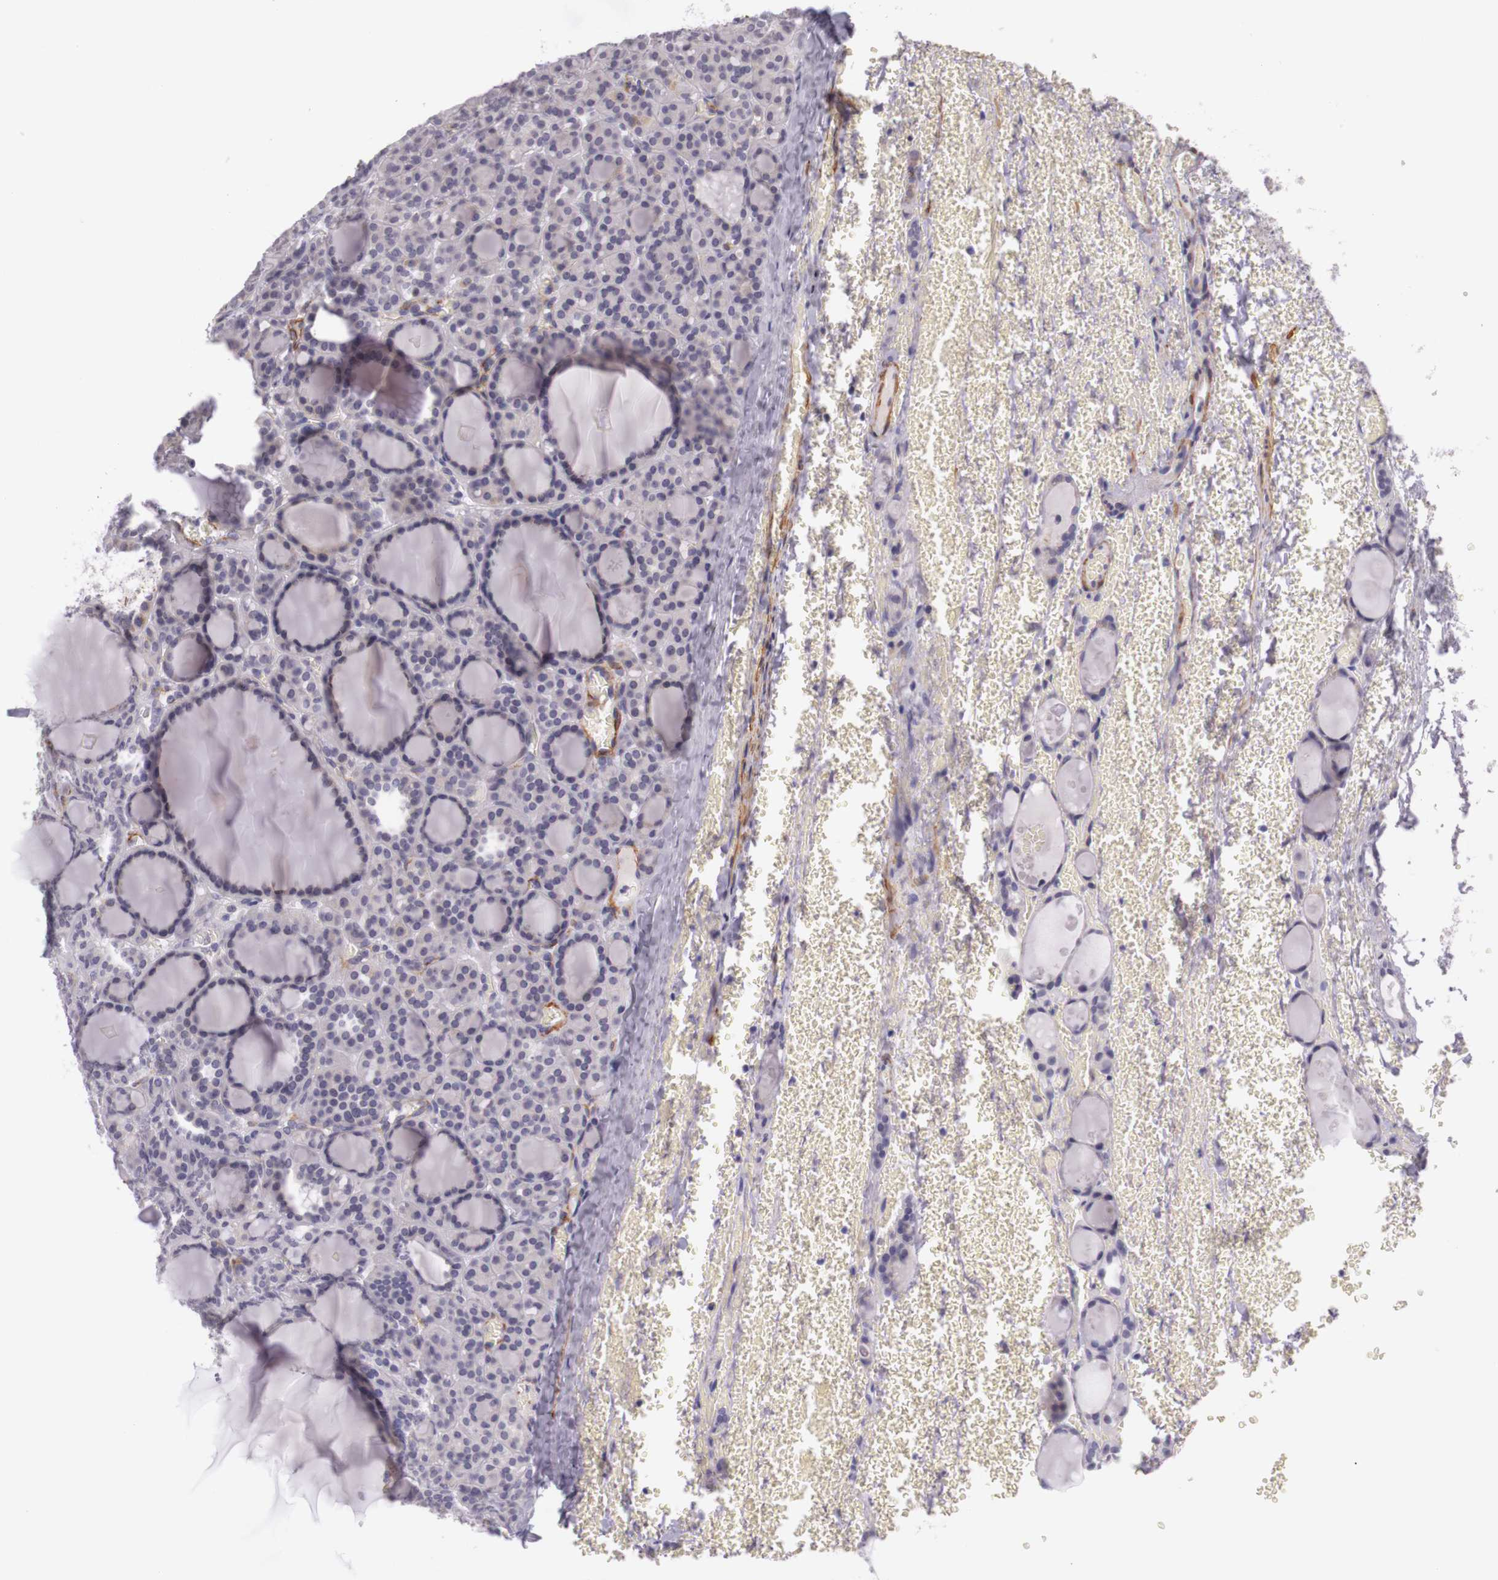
{"staining": {"intensity": "negative", "quantity": "none", "location": "none"}, "tissue": "thyroid cancer", "cell_type": "Tumor cells", "image_type": "cancer", "snomed": [{"axis": "morphology", "description": "Follicular adenoma carcinoma, NOS"}, {"axis": "topography", "description": "Thyroid gland"}], "caption": "Thyroid follicular adenoma carcinoma was stained to show a protein in brown. There is no significant staining in tumor cells. (Stains: DAB immunohistochemistry with hematoxylin counter stain, Microscopy: brightfield microscopy at high magnification).", "gene": "CNTN2", "patient": {"sex": "female", "age": 71}}